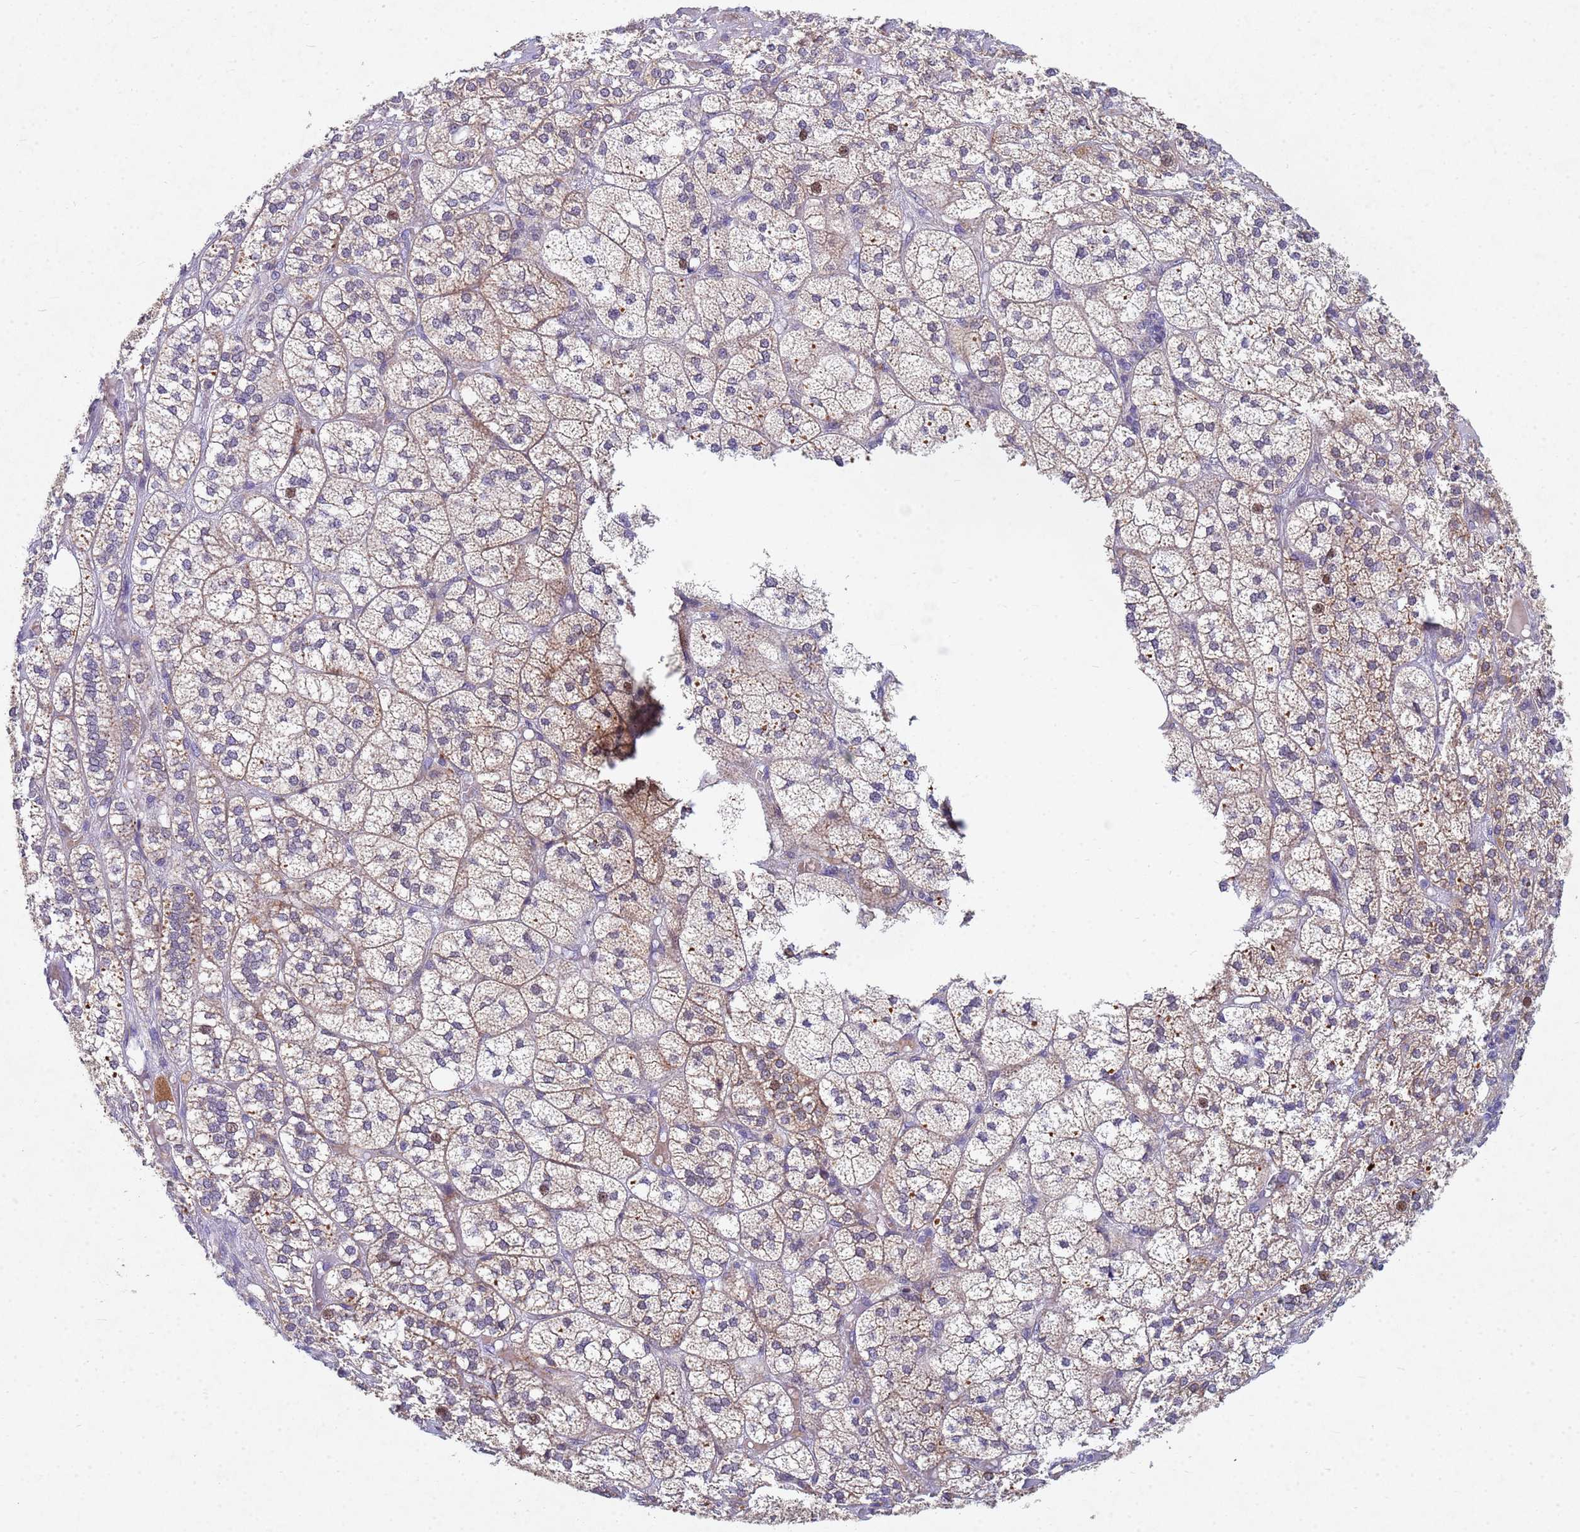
{"staining": {"intensity": "moderate", "quantity": "<25%", "location": "cytoplasmic/membranous,nuclear"}, "tissue": "adrenal gland", "cell_type": "Glandular cells", "image_type": "normal", "snomed": [{"axis": "morphology", "description": "Normal tissue, NOS"}, {"axis": "topography", "description": "Adrenal gland"}], "caption": "Protein expression analysis of normal adrenal gland demonstrates moderate cytoplasmic/membranous,nuclear staining in about <25% of glandular cells.", "gene": "TNPO2", "patient": {"sex": "female", "age": 61}}